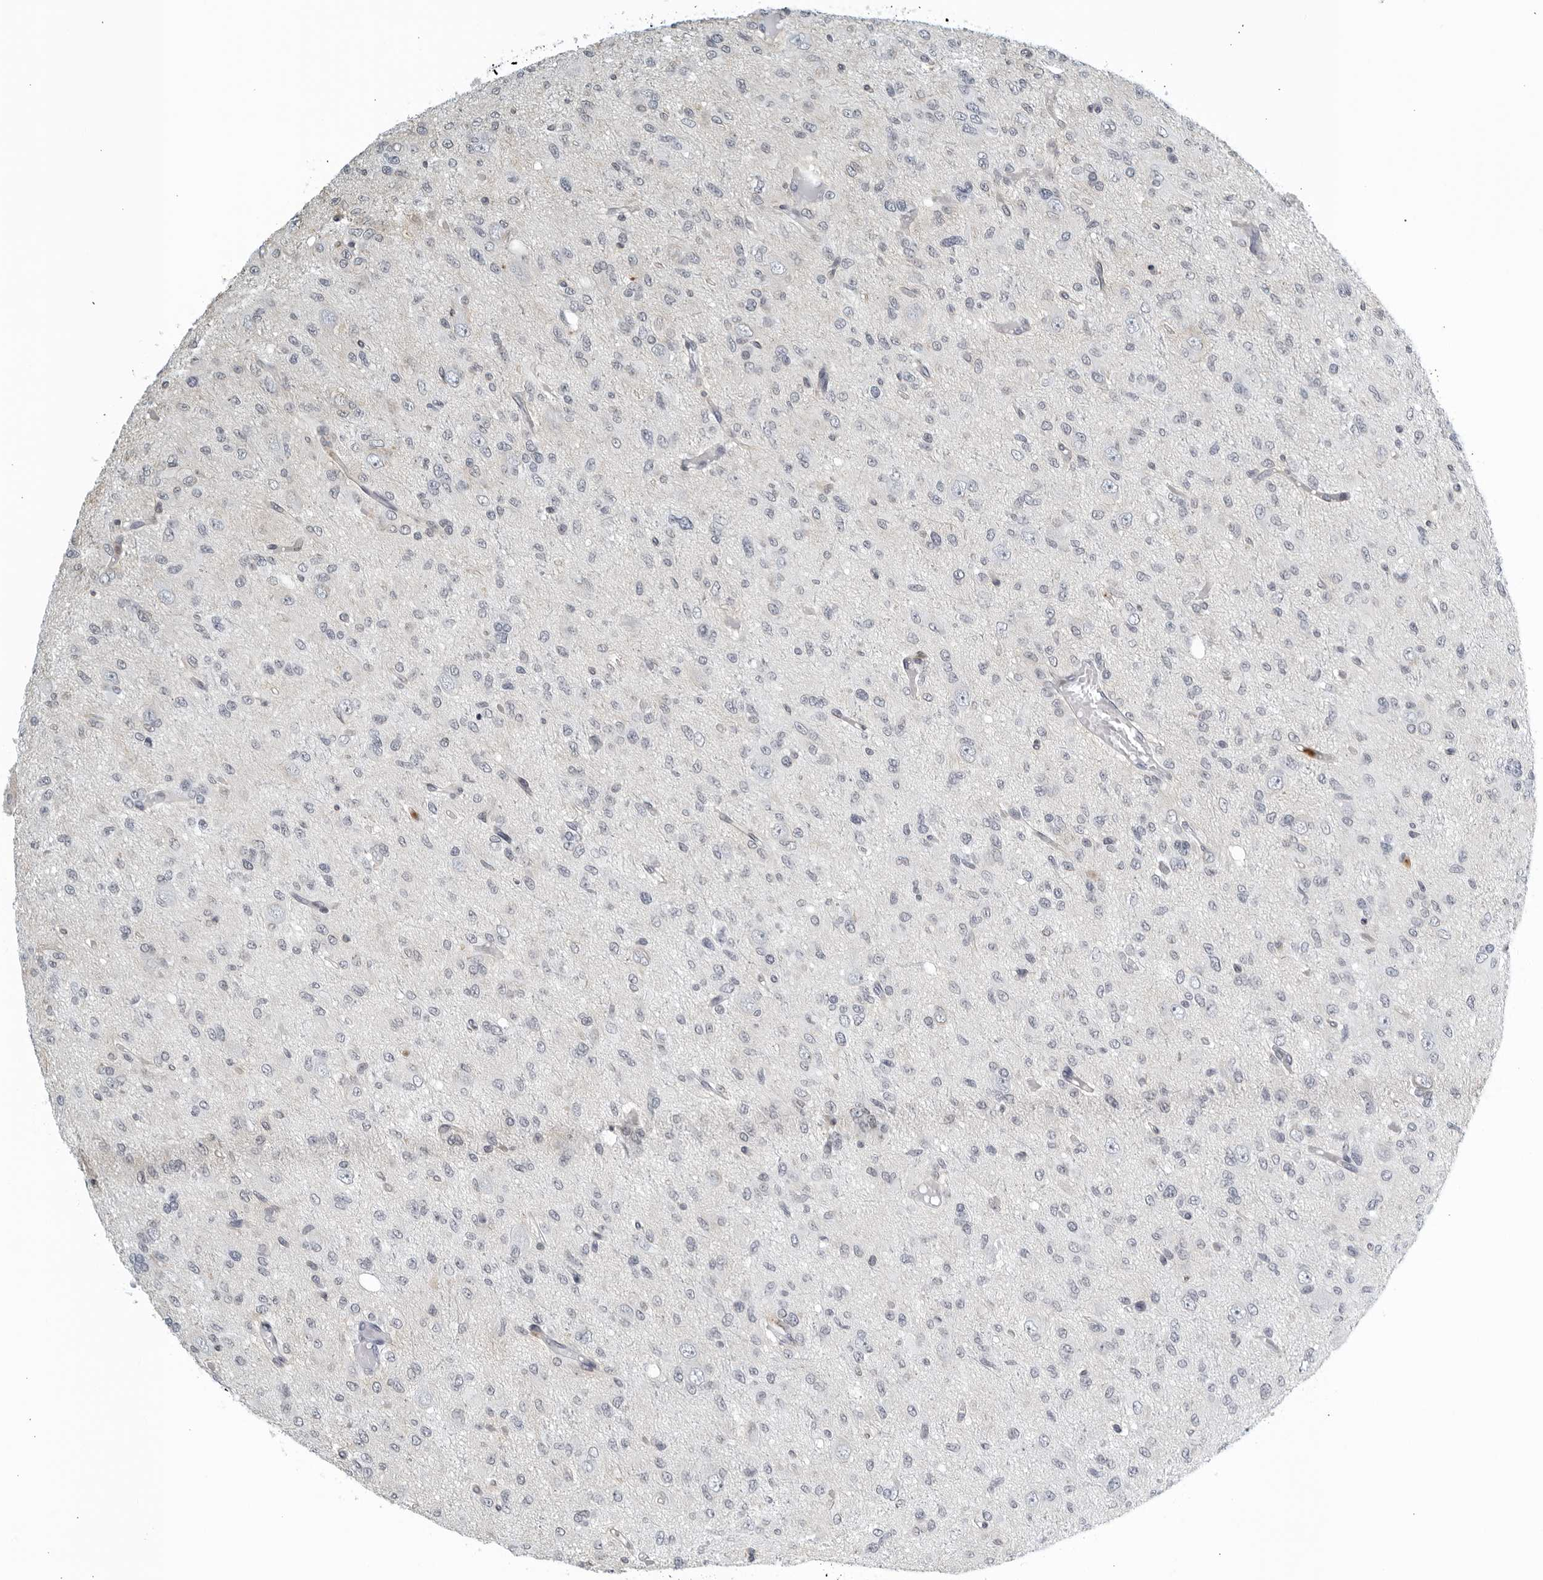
{"staining": {"intensity": "negative", "quantity": "none", "location": "none"}, "tissue": "glioma", "cell_type": "Tumor cells", "image_type": "cancer", "snomed": [{"axis": "morphology", "description": "Glioma, malignant, High grade"}, {"axis": "topography", "description": "Brain"}], "caption": "Immunohistochemistry image of neoplastic tissue: malignant high-grade glioma stained with DAB reveals no significant protein positivity in tumor cells.", "gene": "KLK7", "patient": {"sex": "female", "age": 59}}